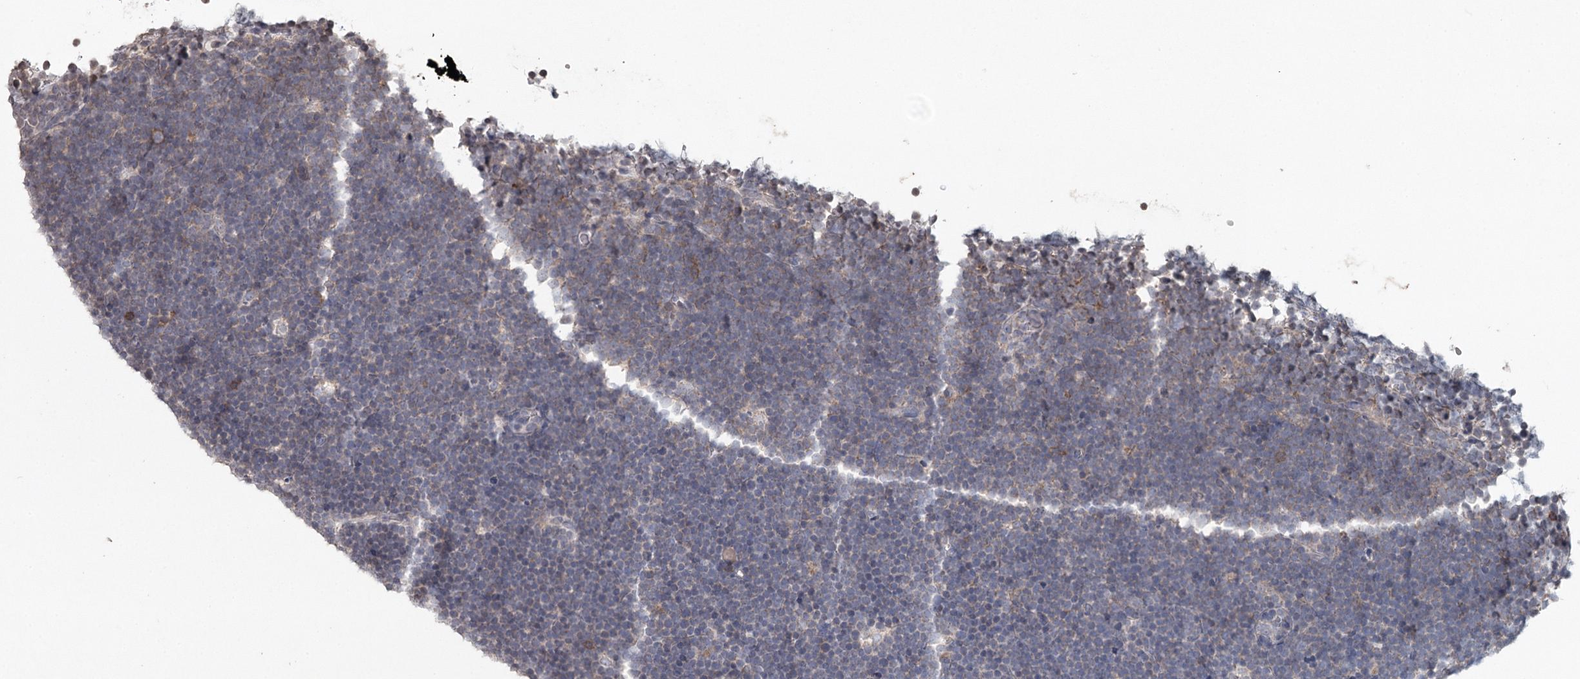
{"staining": {"intensity": "negative", "quantity": "none", "location": "none"}, "tissue": "lymphoma", "cell_type": "Tumor cells", "image_type": "cancer", "snomed": [{"axis": "morphology", "description": "Malignant lymphoma, non-Hodgkin's type, High grade"}, {"axis": "topography", "description": "Lymph node"}], "caption": "Micrograph shows no significant protein positivity in tumor cells of lymphoma.", "gene": "ICOS", "patient": {"sex": "male", "age": 13}}